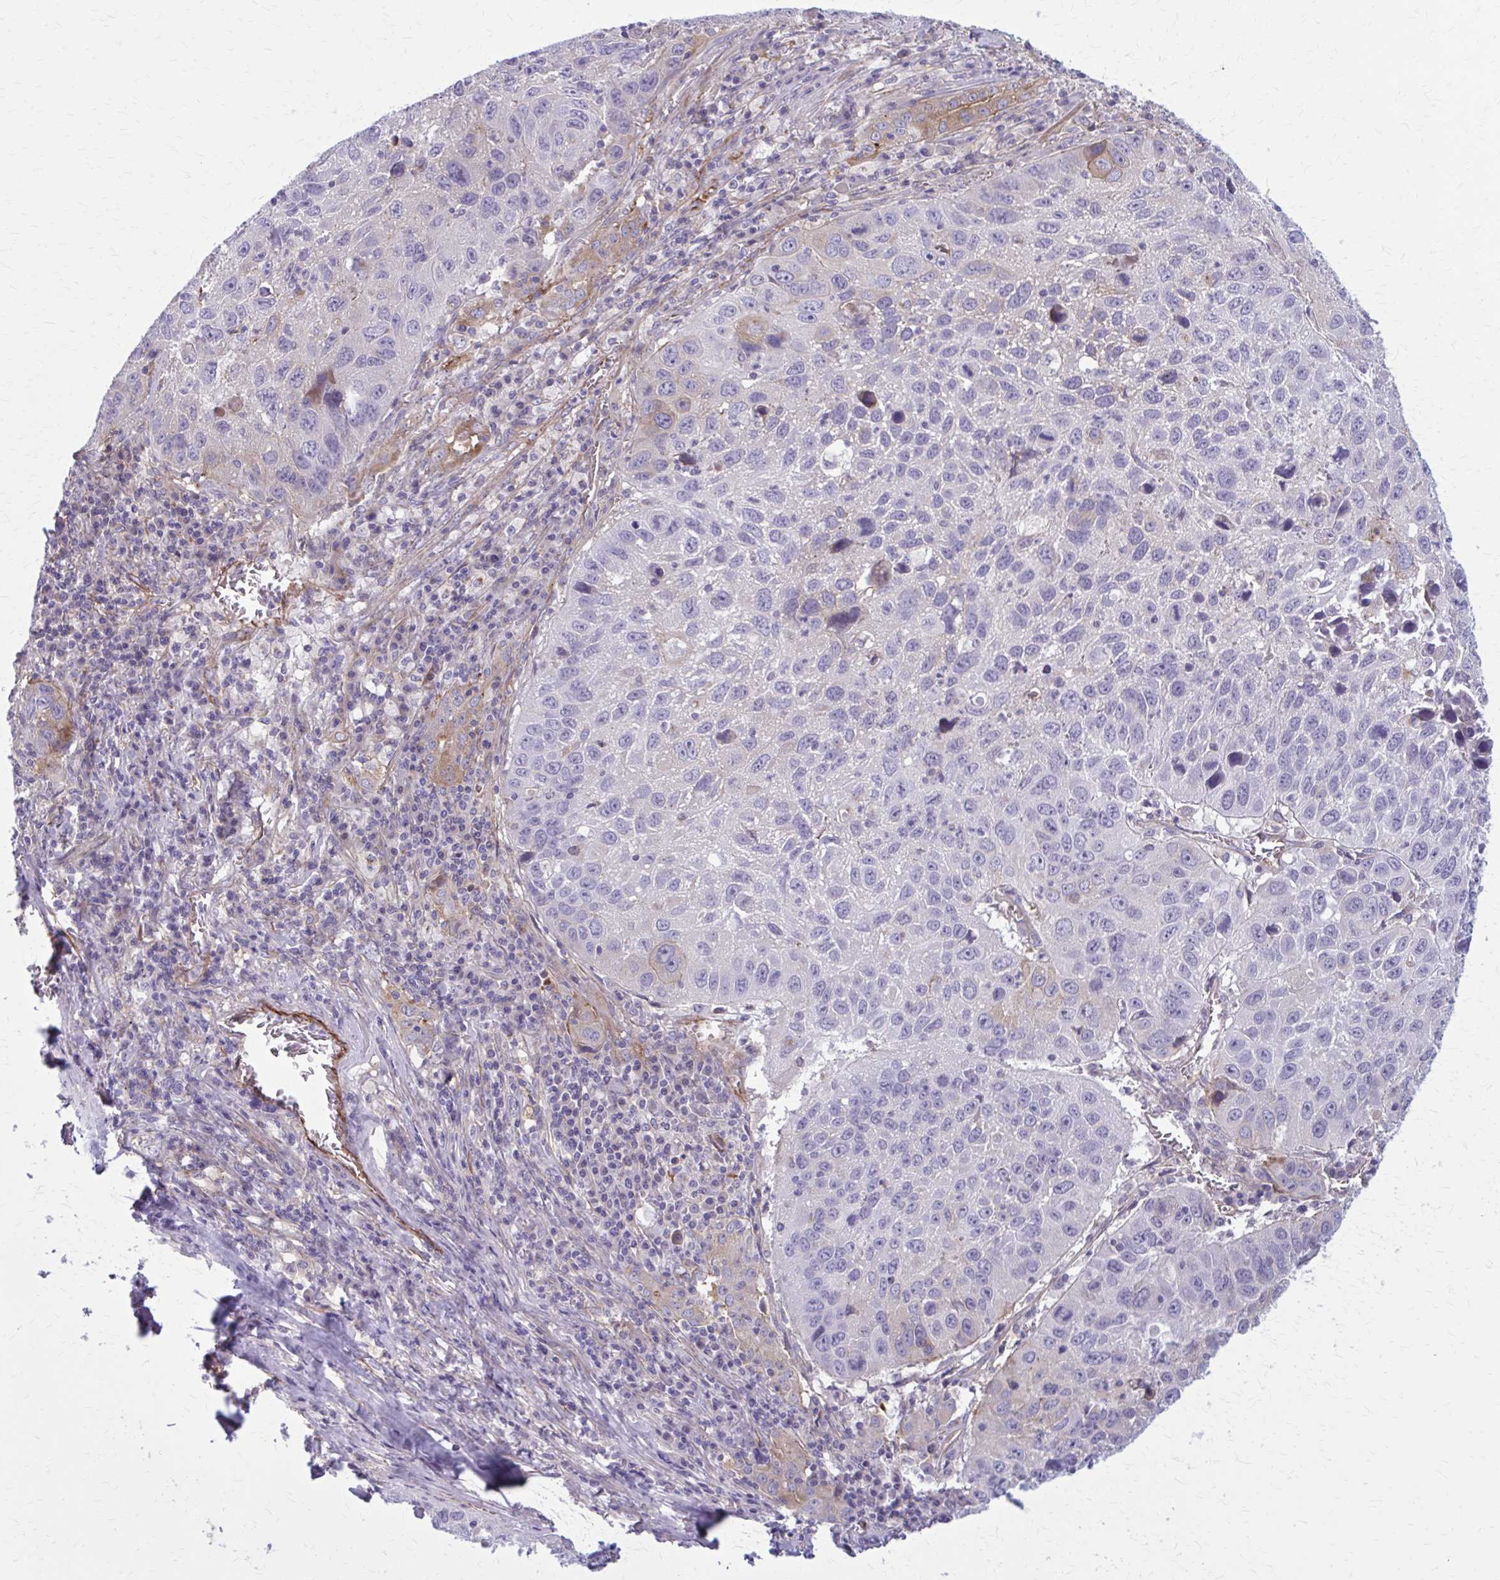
{"staining": {"intensity": "negative", "quantity": "none", "location": "none"}, "tissue": "lung cancer", "cell_type": "Tumor cells", "image_type": "cancer", "snomed": [{"axis": "morphology", "description": "Squamous cell carcinoma, NOS"}, {"axis": "topography", "description": "Lung"}], "caption": "Immunohistochemistry micrograph of squamous cell carcinoma (lung) stained for a protein (brown), which demonstrates no positivity in tumor cells.", "gene": "ZDHHC7", "patient": {"sex": "female", "age": 61}}